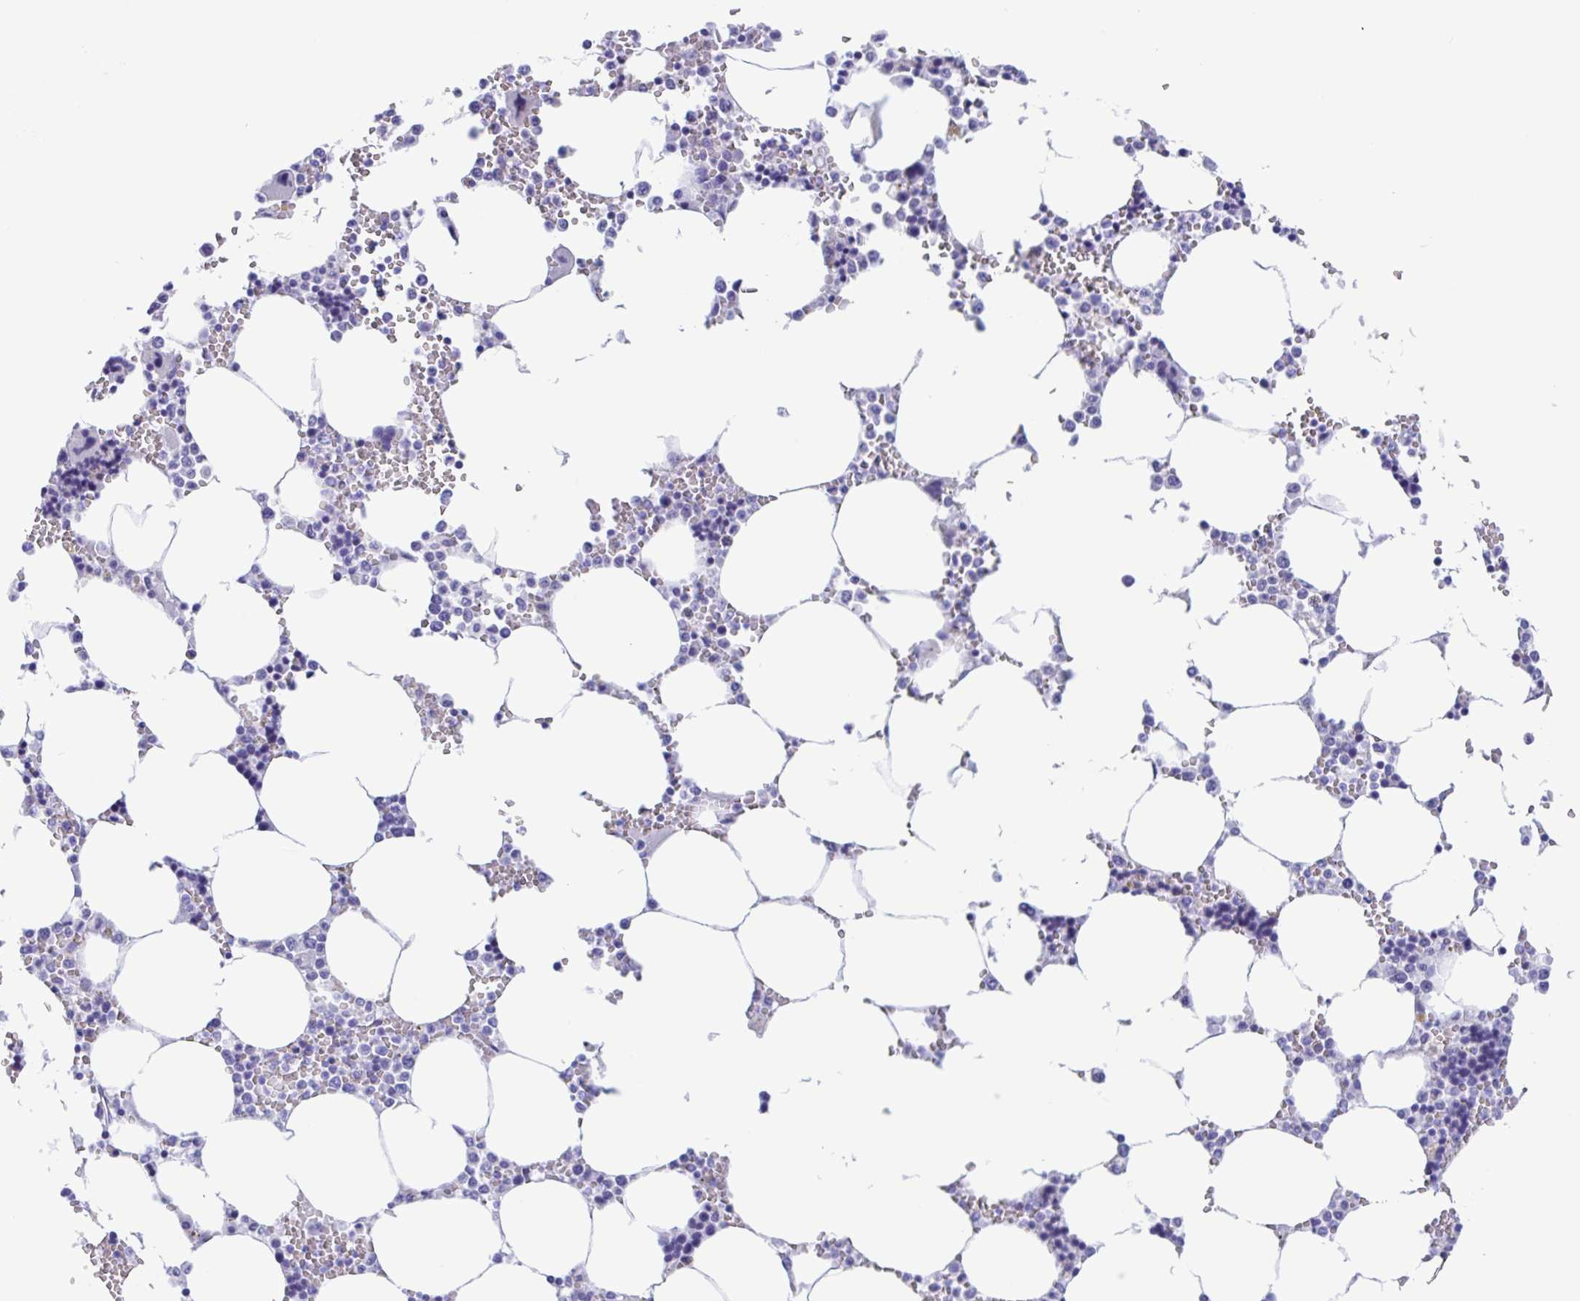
{"staining": {"intensity": "negative", "quantity": "none", "location": "none"}, "tissue": "bone marrow", "cell_type": "Hematopoietic cells", "image_type": "normal", "snomed": [{"axis": "morphology", "description": "Normal tissue, NOS"}, {"axis": "topography", "description": "Bone marrow"}], "caption": "IHC of benign bone marrow exhibits no expression in hematopoietic cells.", "gene": "ZNF850", "patient": {"sex": "male", "age": 64}}